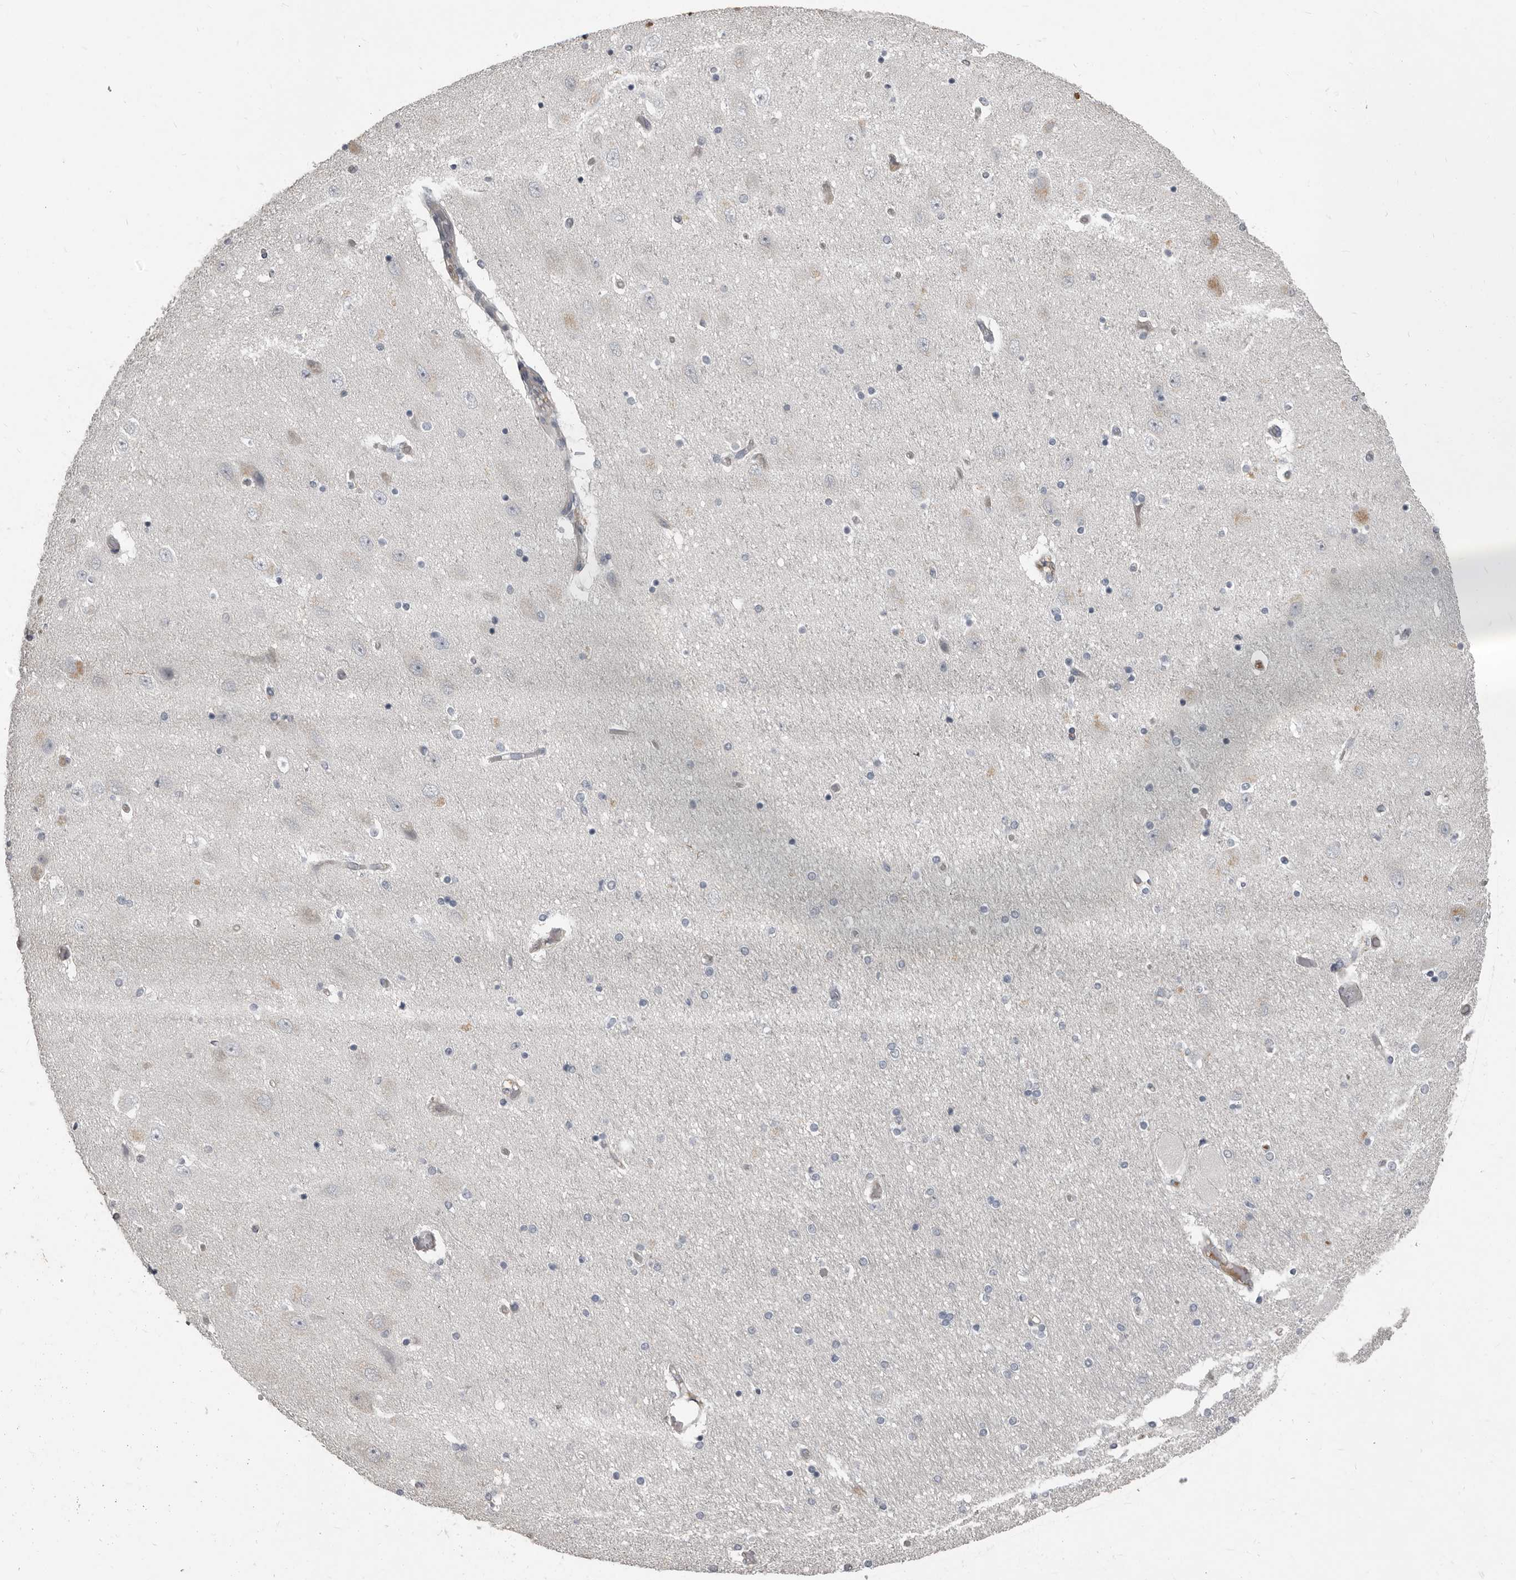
{"staining": {"intensity": "negative", "quantity": "none", "location": "none"}, "tissue": "hippocampus", "cell_type": "Glial cells", "image_type": "normal", "snomed": [{"axis": "morphology", "description": "Normal tissue, NOS"}, {"axis": "topography", "description": "Hippocampus"}], "caption": "Immunohistochemical staining of unremarkable hippocampus demonstrates no significant positivity in glial cells. Brightfield microscopy of immunohistochemistry (IHC) stained with DAB (3,3'-diaminobenzidine) (brown) and hematoxylin (blue), captured at high magnification.", "gene": "CA6", "patient": {"sex": "female", "age": 54}}